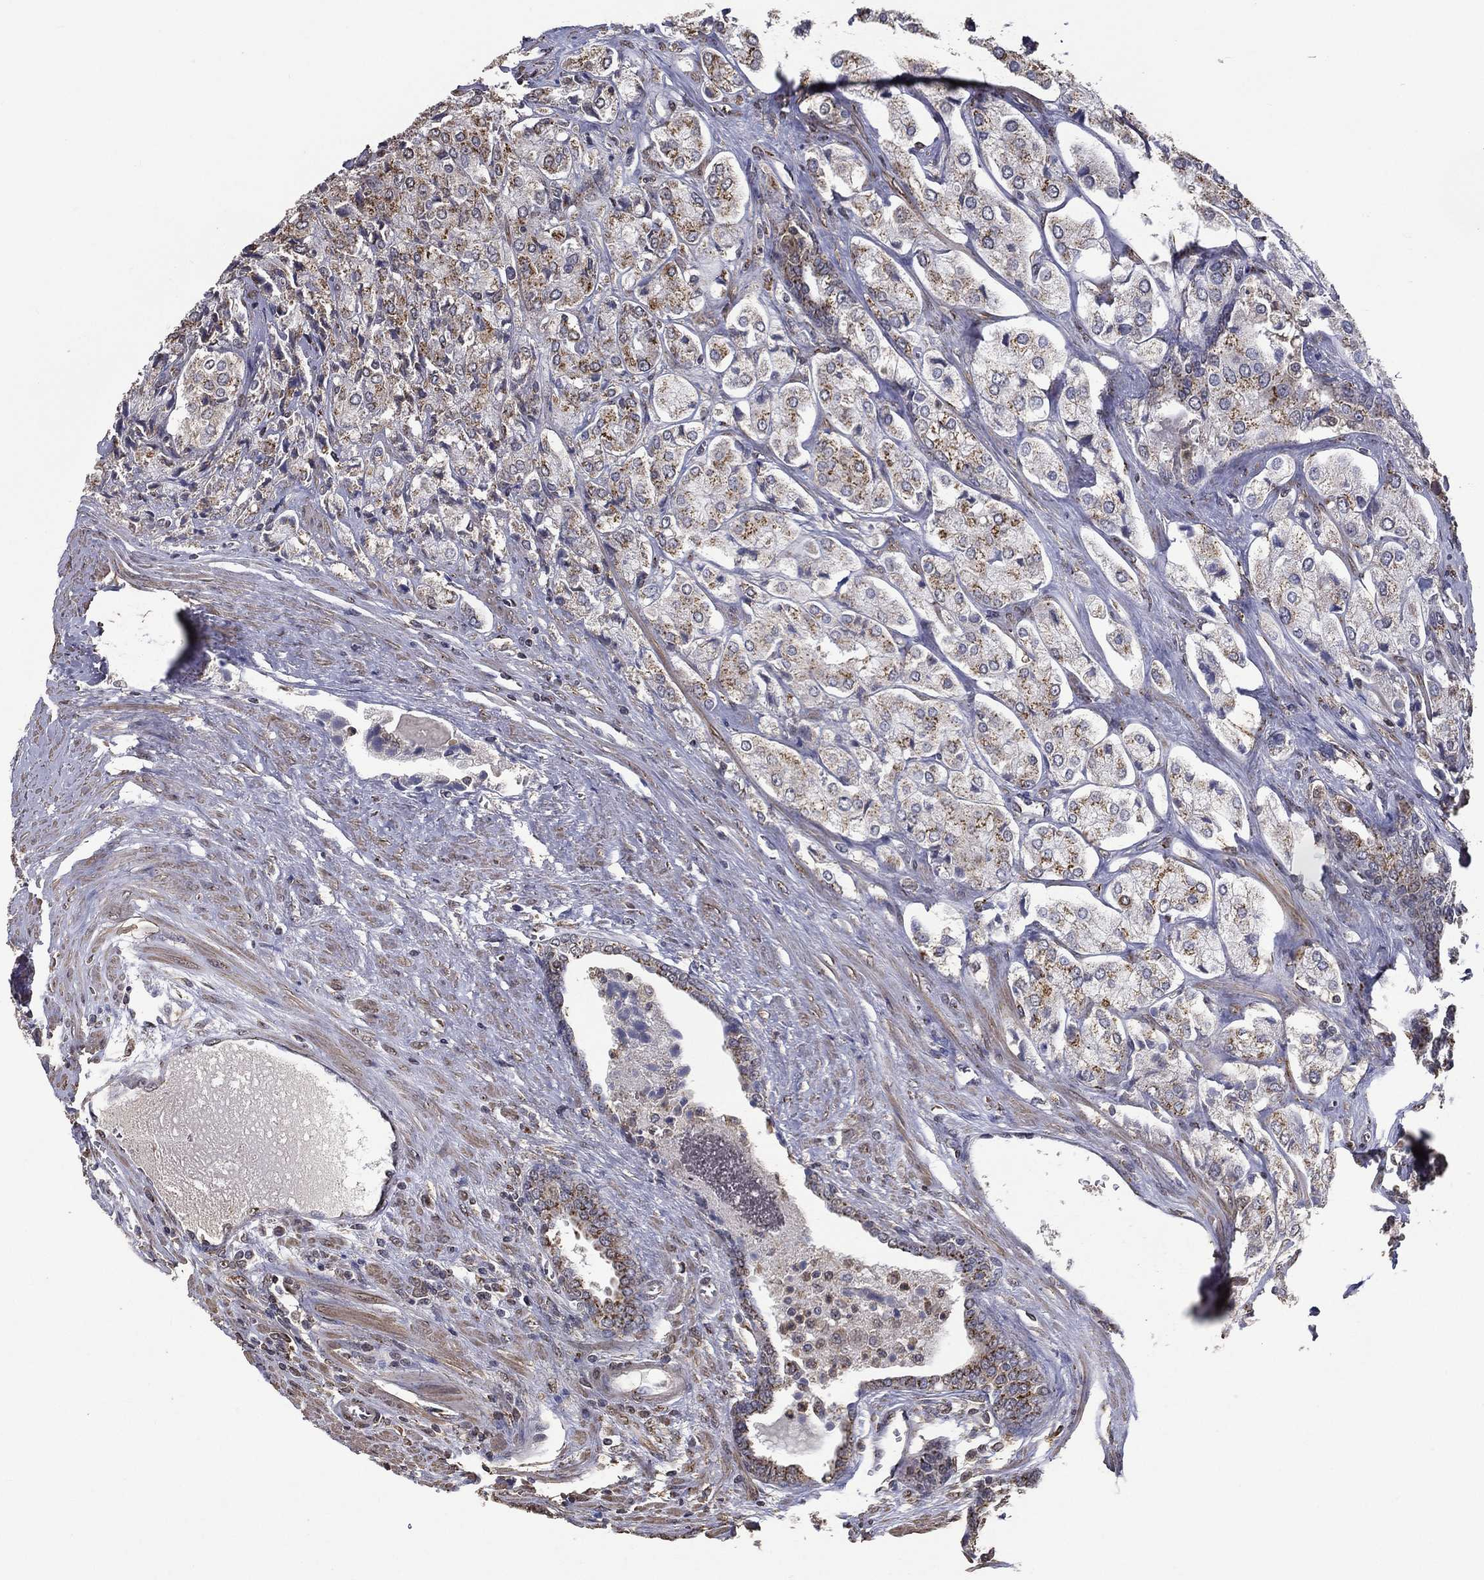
{"staining": {"intensity": "strong", "quantity": ">75%", "location": "cytoplasmic/membranous"}, "tissue": "prostate cancer", "cell_type": "Tumor cells", "image_type": "cancer", "snomed": [{"axis": "morphology", "description": "Adenocarcinoma, NOS"}, {"axis": "topography", "description": "Prostate and seminal vesicle, NOS"}, {"axis": "topography", "description": "Prostate"}], "caption": "Immunohistochemistry (IHC) histopathology image of neoplastic tissue: prostate cancer stained using immunohistochemistry demonstrates high levels of strong protein expression localized specifically in the cytoplasmic/membranous of tumor cells, appearing as a cytoplasmic/membranous brown color.", "gene": "GPR183", "patient": {"sex": "male", "age": 67}}